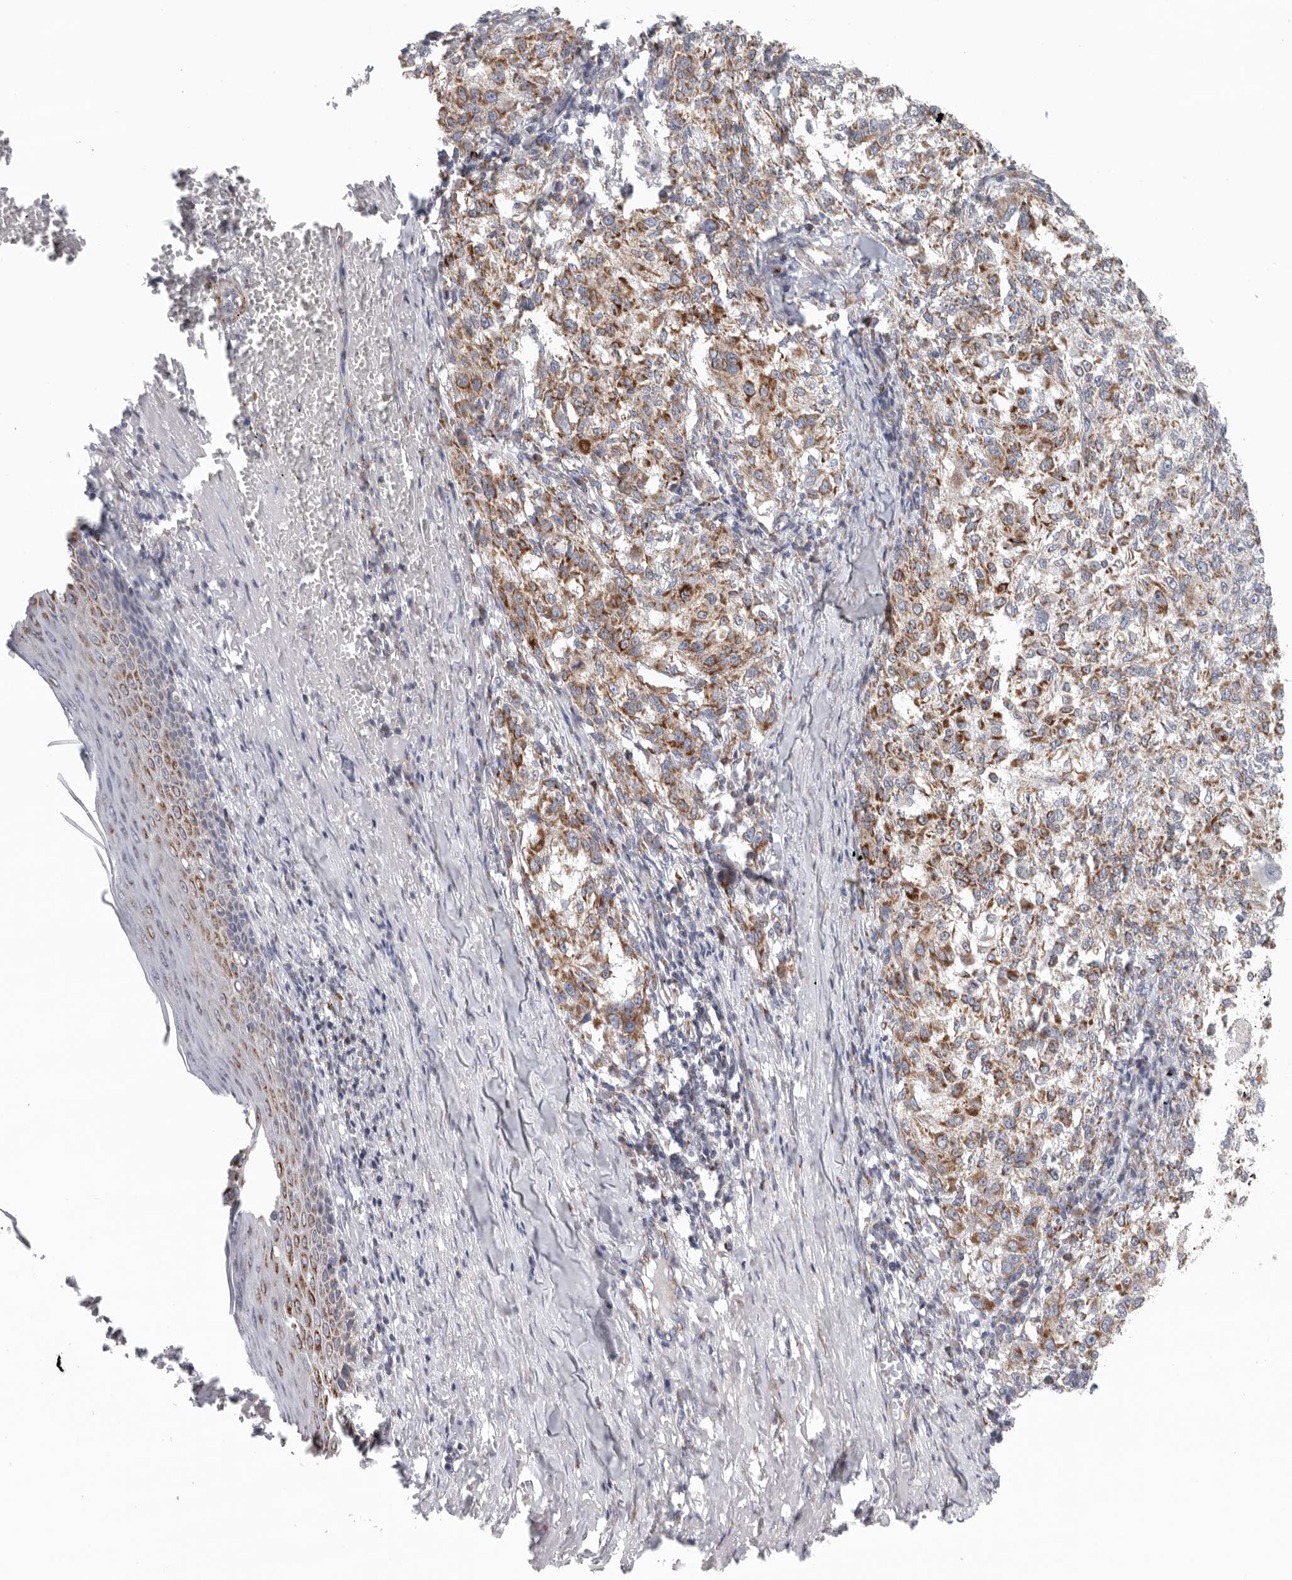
{"staining": {"intensity": "moderate", "quantity": ">75%", "location": "cytoplasmic/membranous"}, "tissue": "melanoma", "cell_type": "Tumor cells", "image_type": "cancer", "snomed": [{"axis": "morphology", "description": "Necrosis, NOS"}, {"axis": "morphology", "description": "Malignant melanoma, NOS"}, {"axis": "topography", "description": "Skin"}], "caption": "Malignant melanoma tissue reveals moderate cytoplasmic/membranous positivity in approximately >75% of tumor cells, visualized by immunohistochemistry.", "gene": "FKBP8", "patient": {"sex": "female", "age": 87}}